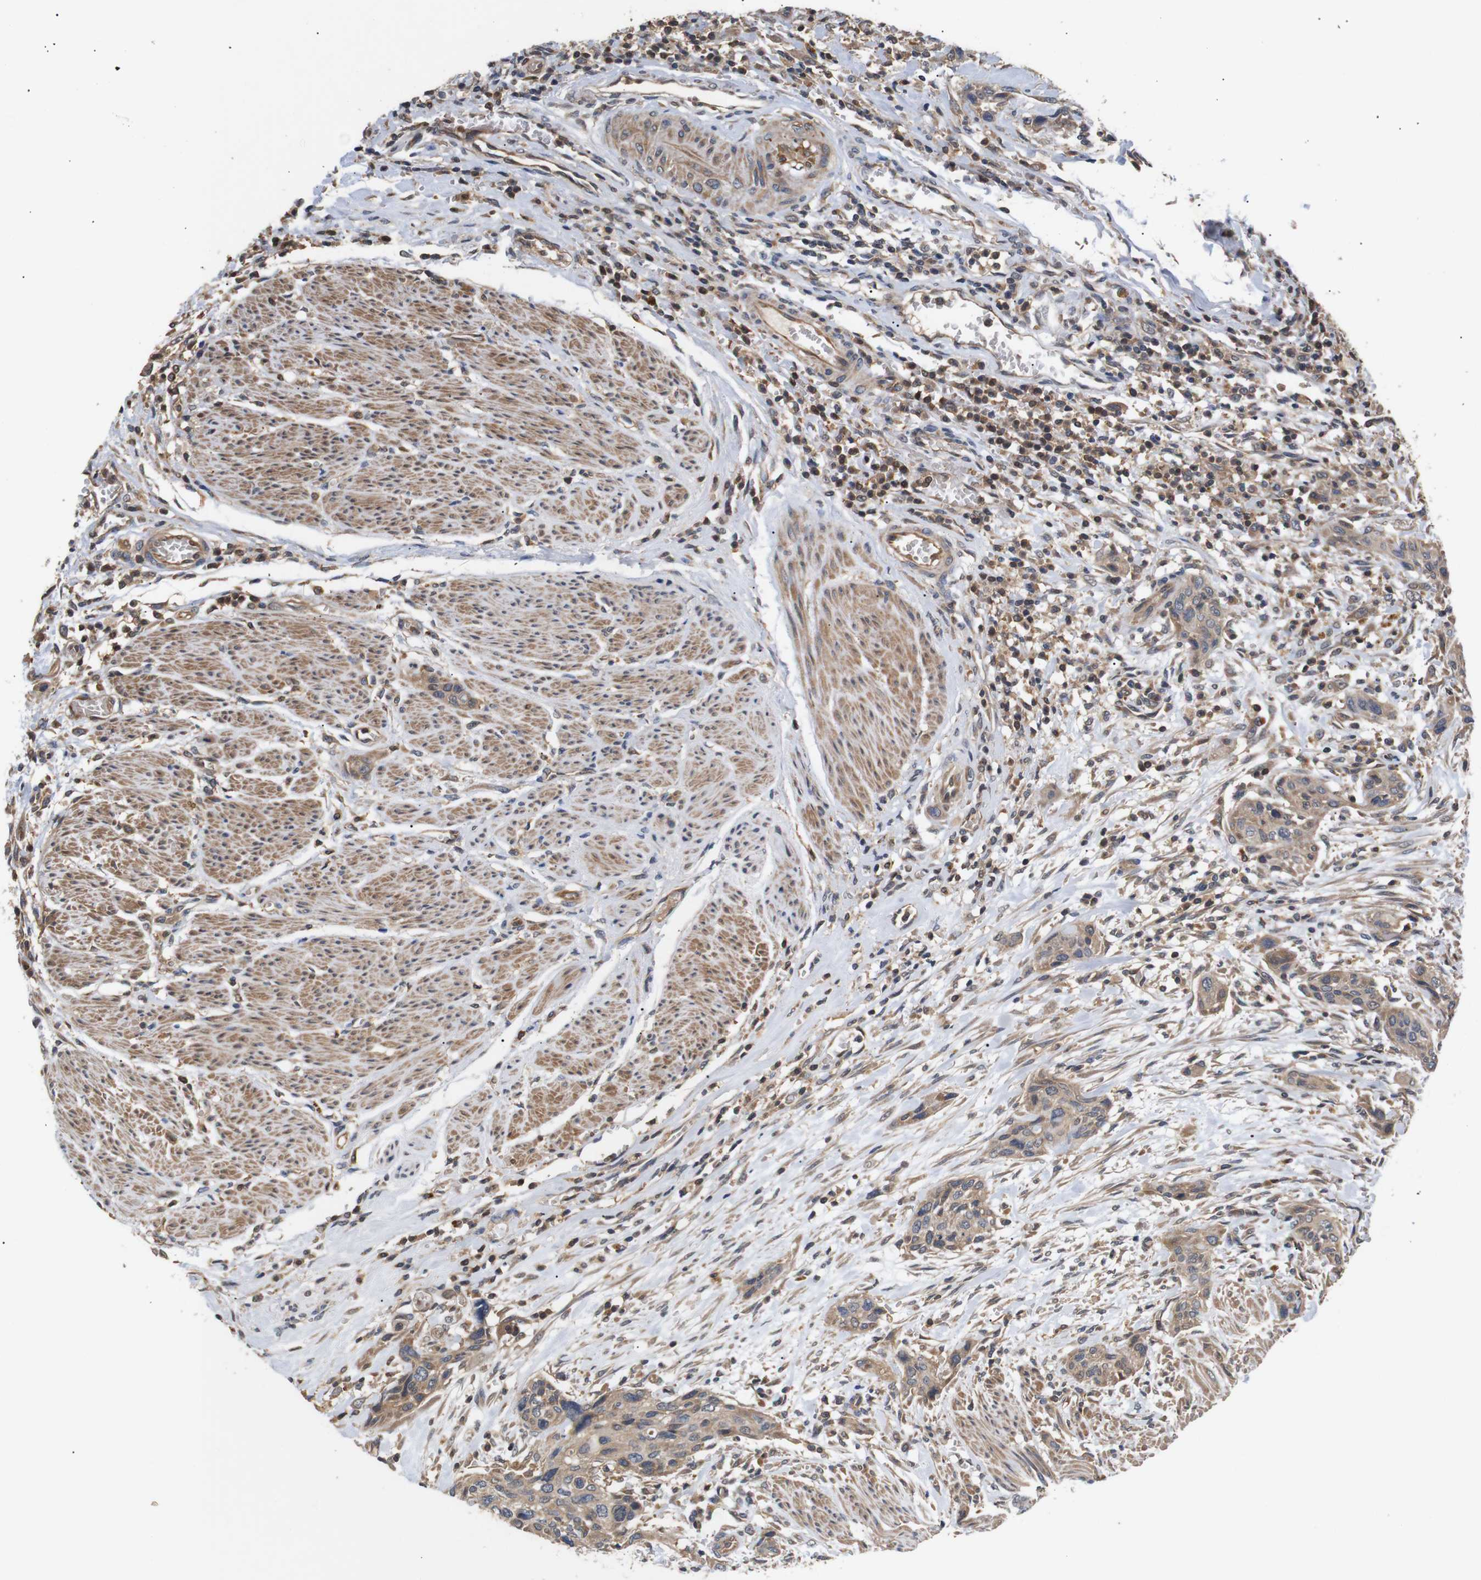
{"staining": {"intensity": "moderate", "quantity": ">75%", "location": "cytoplasmic/membranous"}, "tissue": "urothelial cancer", "cell_type": "Tumor cells", "image_type": "cancer", "snomed": [{"axis": "morphology", "description": "Urothelial carcinoma, High grade"}, {"axis": "topography", "description": "Urinary bladder"}], "caption": "Tumor cells demonstrate medium levels of moderate cytoplasmic/membranous positivity in approximately >75% of cells in human urothelial cancer.", "gene": "DDR1", "patient": {"sex": "male", "age": 35}}